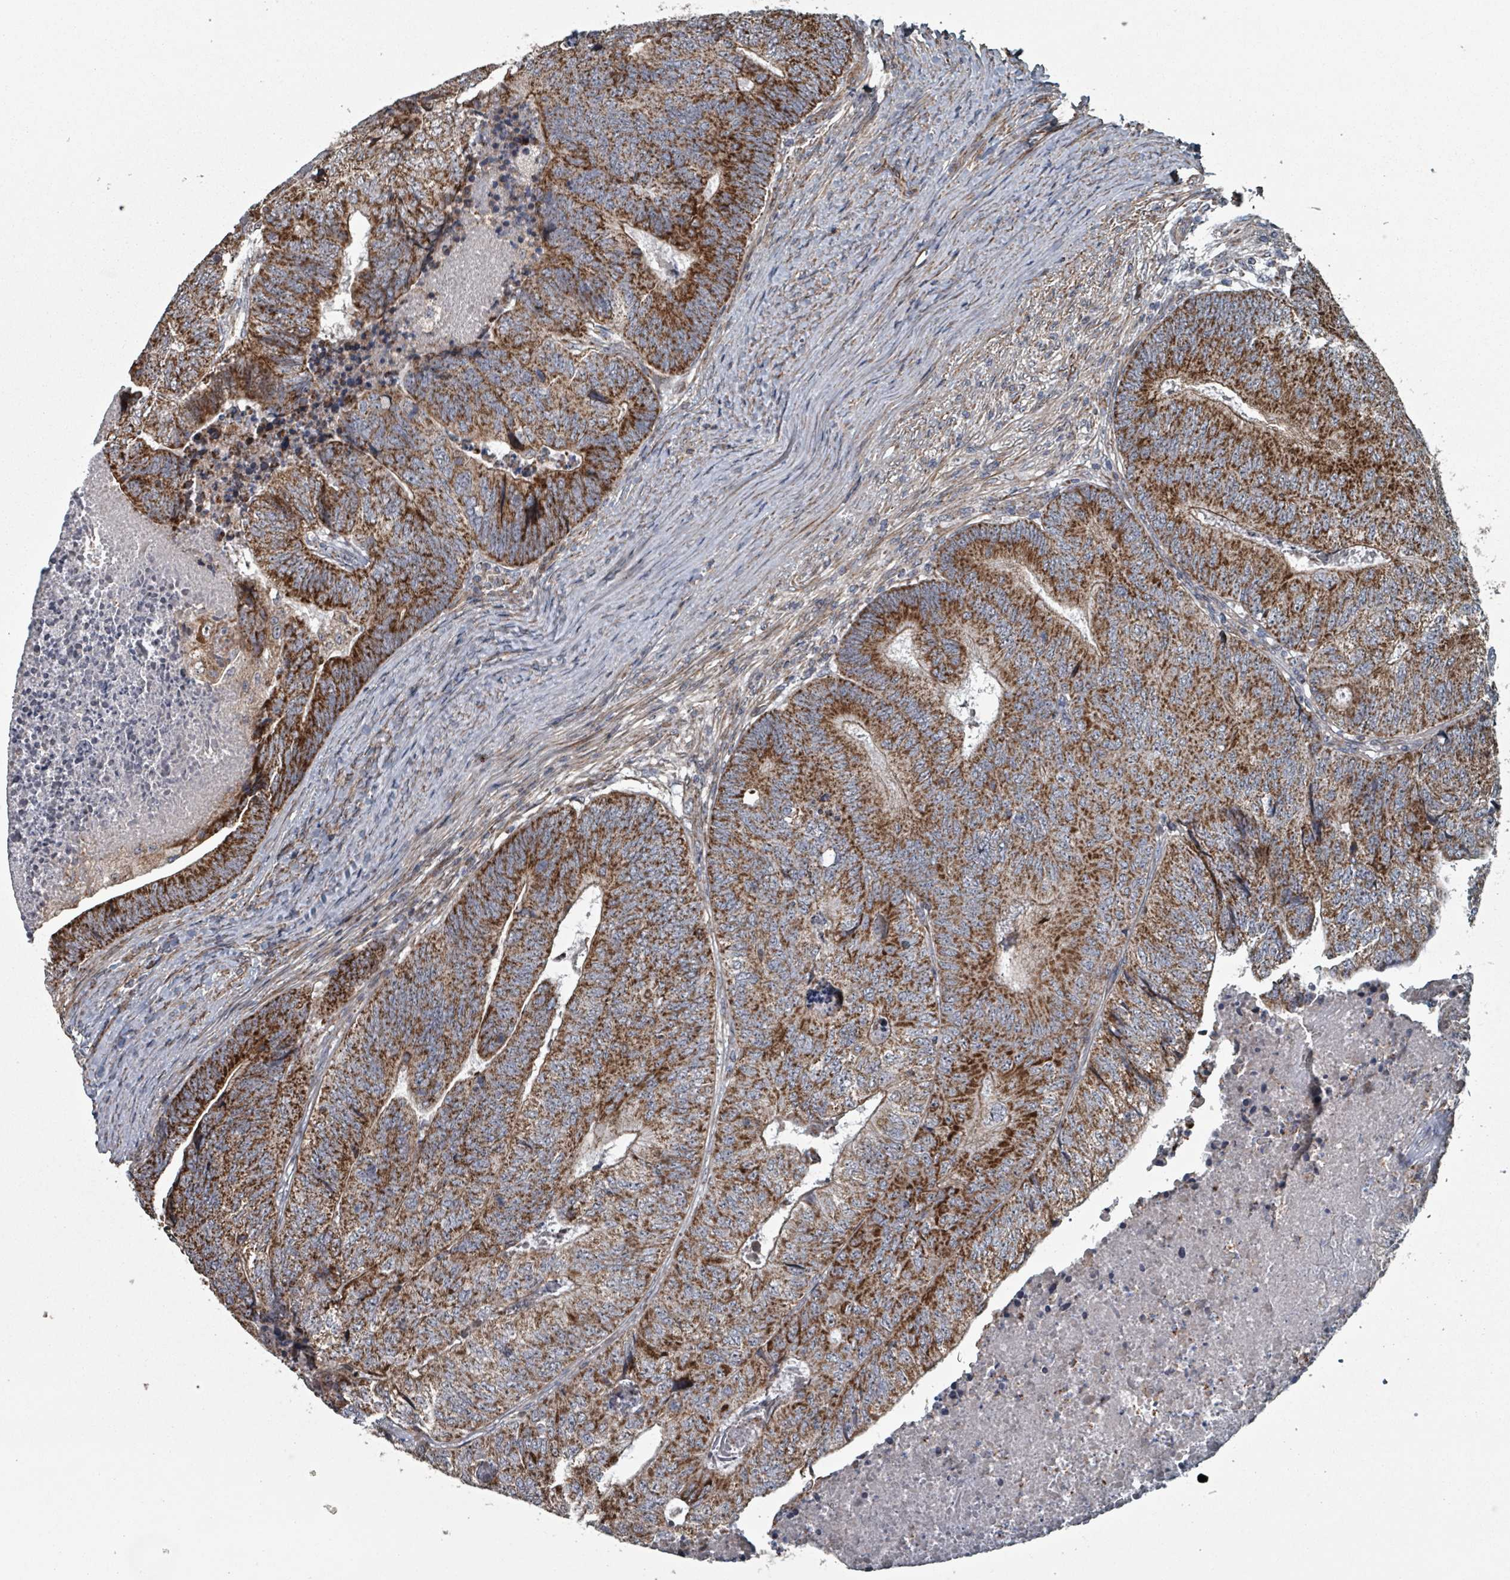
{"staining": {"intensity": "strong", "quantity": ">75%", "location": "cytoplasmic/membranous"}, "tissue": "colorectal cancer", "cell_type": "Tumor cells", "image_type": "cancer", "snomed": [{"axis": "morphology", "description": "Adenocarcinoma, NOS"}, {"axis": "topography", "description": "Colon"}], "caption": "Strong cytoplasmic/membranous expression is identified in approximately >75% of tumor cells in colorectal cancer (adenocarcinoma).", "gene": "MRPL4", "patient": {"sex": "female", "age": 67}}